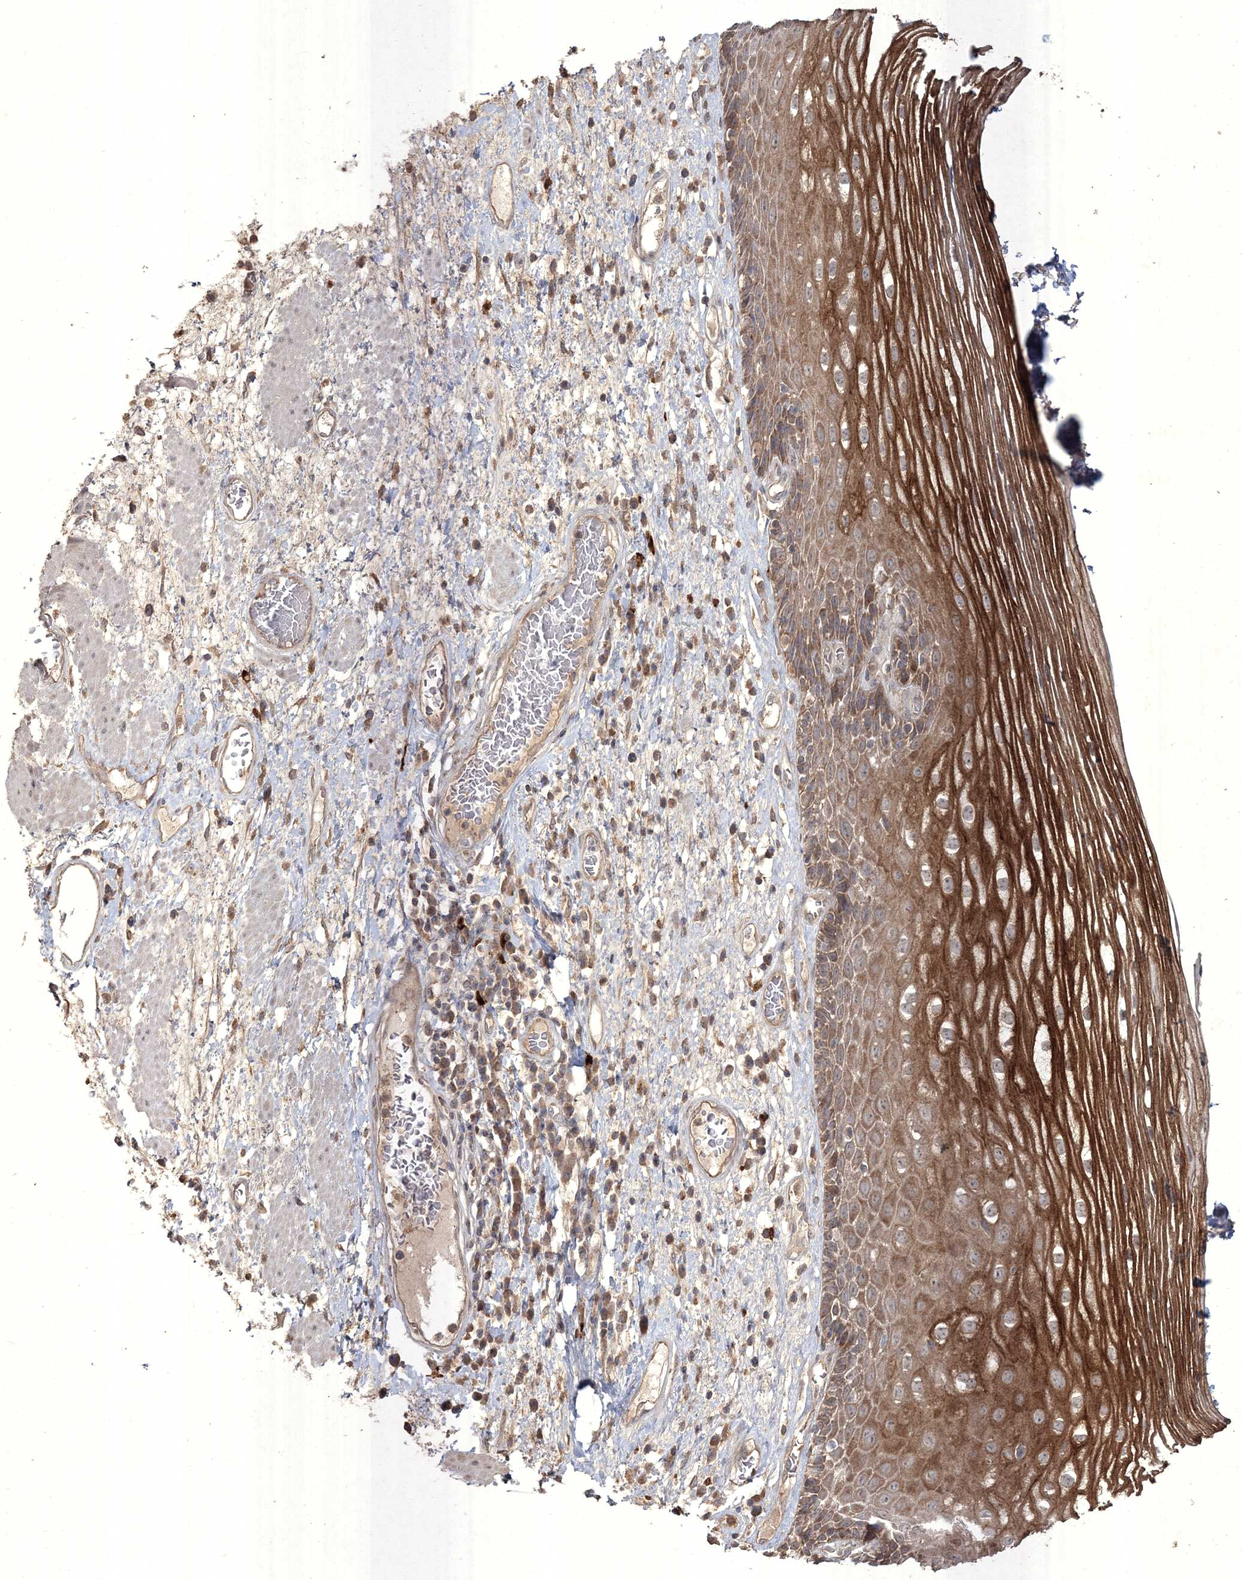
{"staining": {"intensity": "strong", "quantity": "25%-75%", "location": "cytoplasmic/membranous"}, "tissue": "esophagus", "cell_type": "Squamous epithelial cells", "image_type": "normal", "snomed": [{"axis": "morphology", "description": "Normal tissue, NOS"}, {"axis": "morphology", "description": "Adenocarcinoma, NOS"}, {"axis": "topography", "description": "Esophagus"}], "caption": "A micrograph showing strong cytoplasmic/membranous expression in about 25%-75% of squamous epithelial cells in benign esophagus, as visualized by brown immunohistochemical staining.", "gene": "SPRY1", "patient": {"sex": "male", "age": 62}}